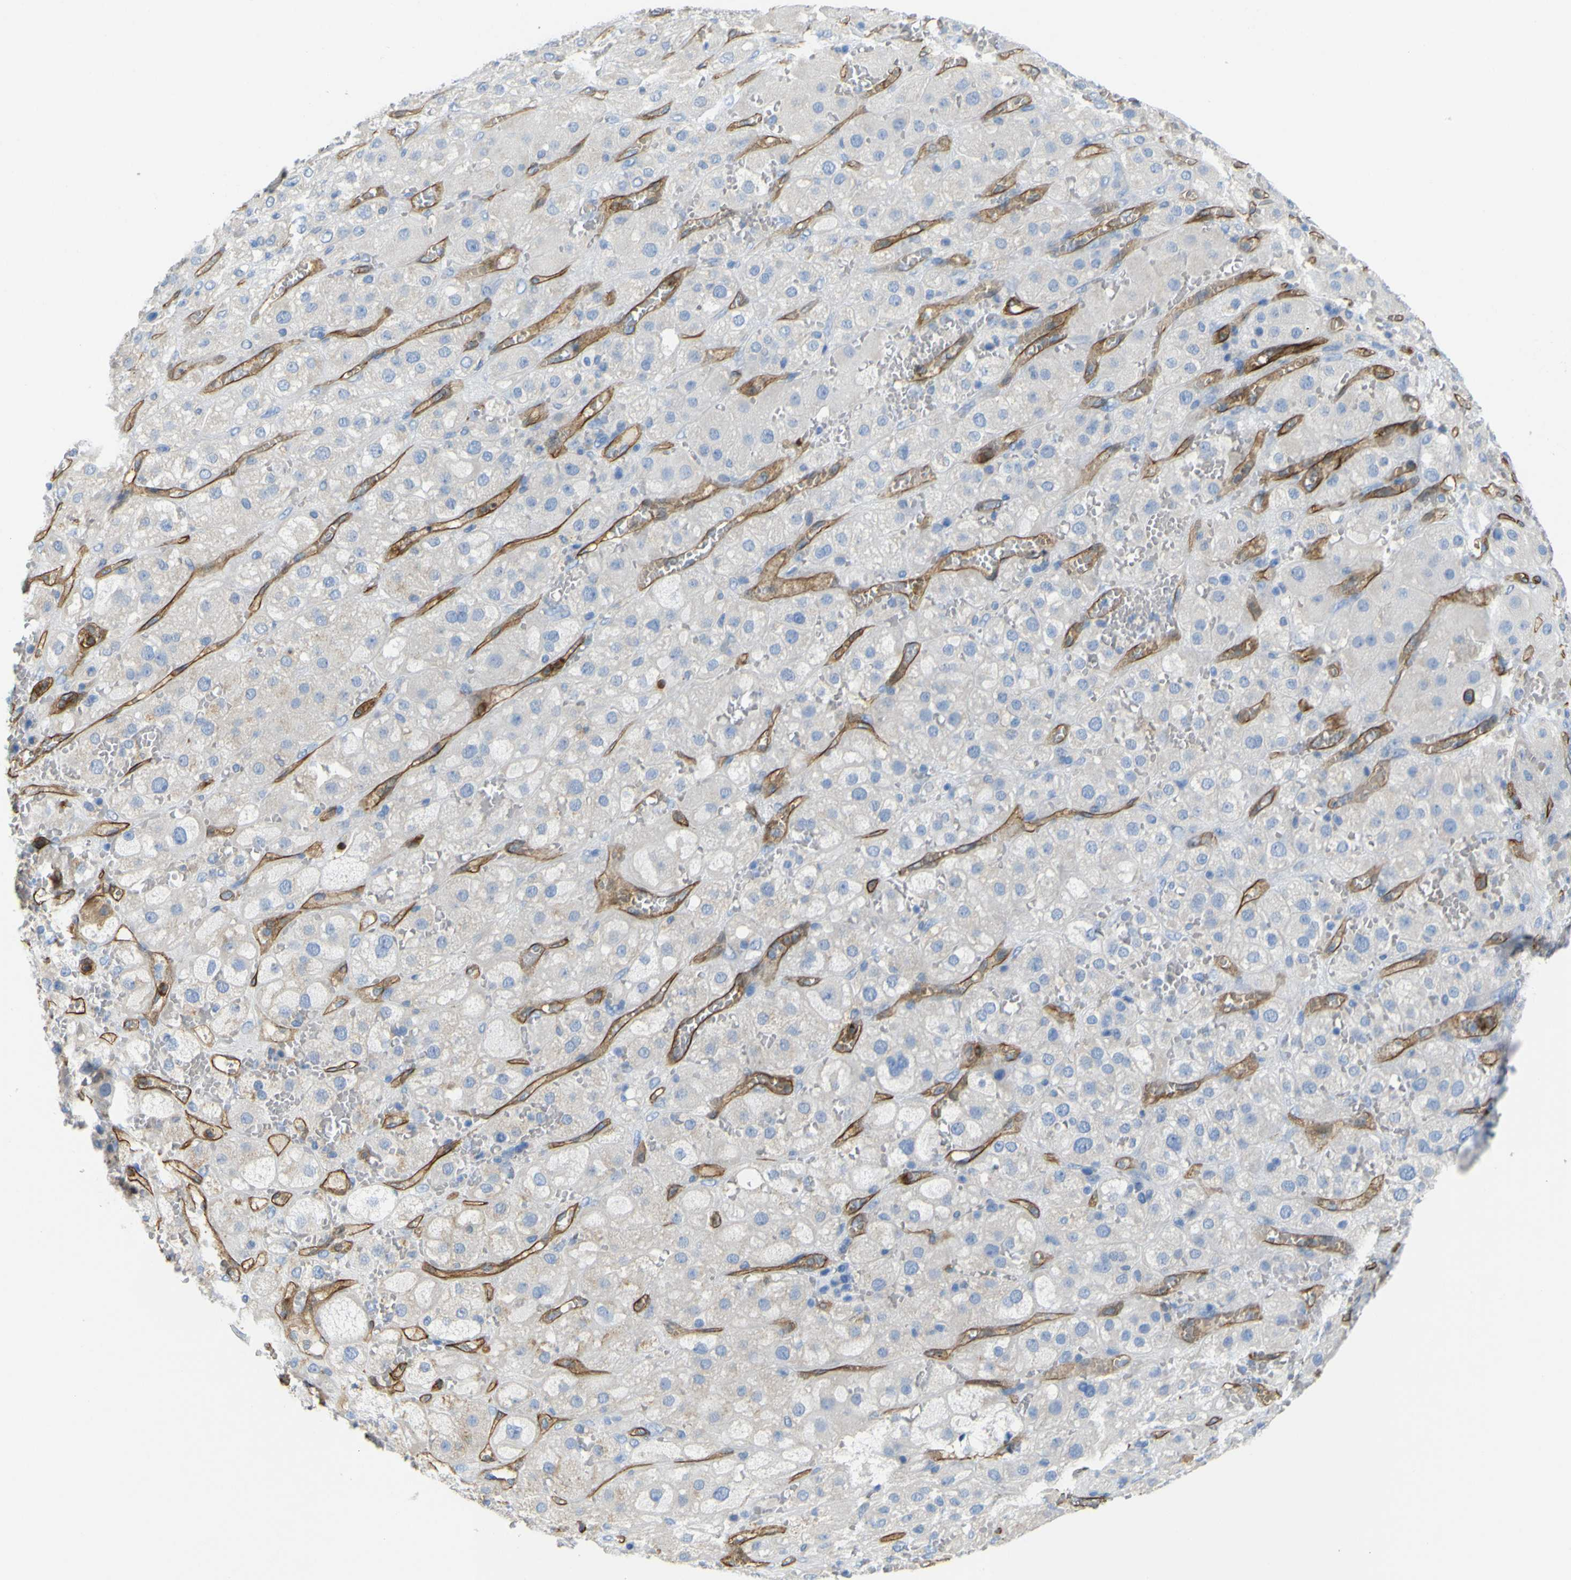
{"staining": {"intensity": "negative", "quantity": "none", "location": "none"}, "tissue": "adrenal gland", "cell_type": "Glandular cells", "image_type": "normal", "snomed": [{"axis": "morphology", "description": "Normal tissue, NOS"}, {"axis": "topography", "description": "Adrenal gland"}], "caption": "Immunohistochemistry micrograph of benign adrenal gland: adrenal gland stained with DAB displays no significant protein positivity in glandular cells.", "gene": "CD93", "patient": {"sex": "female", "age": 47}}